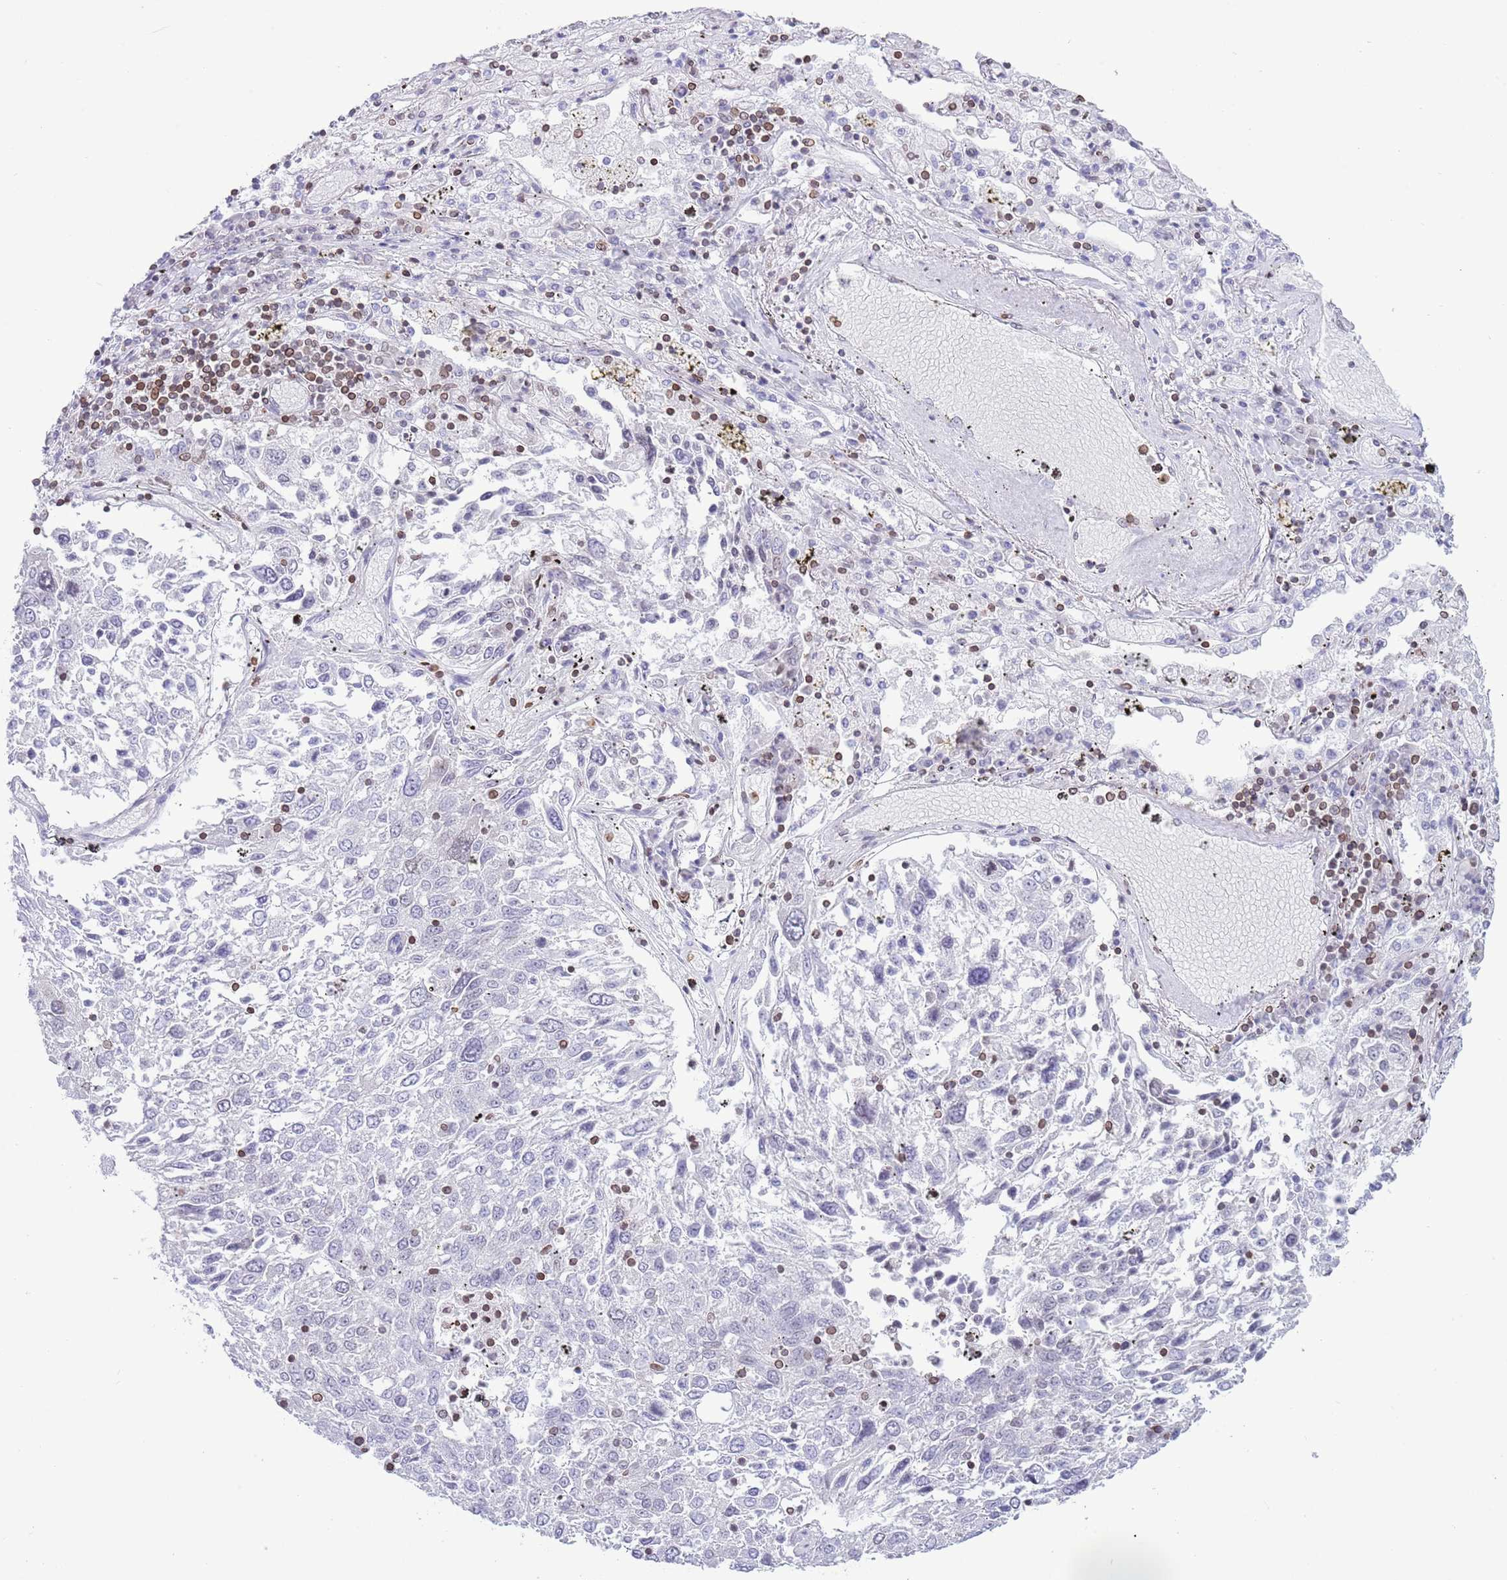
{"staining": {"intensity": "negative", "quantity": "none", "location": "none"}, "tissue": "lung cancer", "cell_type": "Tumor cells", "image_type": "cancer", "snomed": [{"axis": "morphology", "description": "Squamous cell carcinoma, NOS"}, {"axis": "topography", "description": "Lung"}], "caption": "A histopathology image of human squamous cell carcinoma (lung) is negative for staining in tumor cells.", "gene": "LBR", "patient": {"sex": "male", "age": 65}}